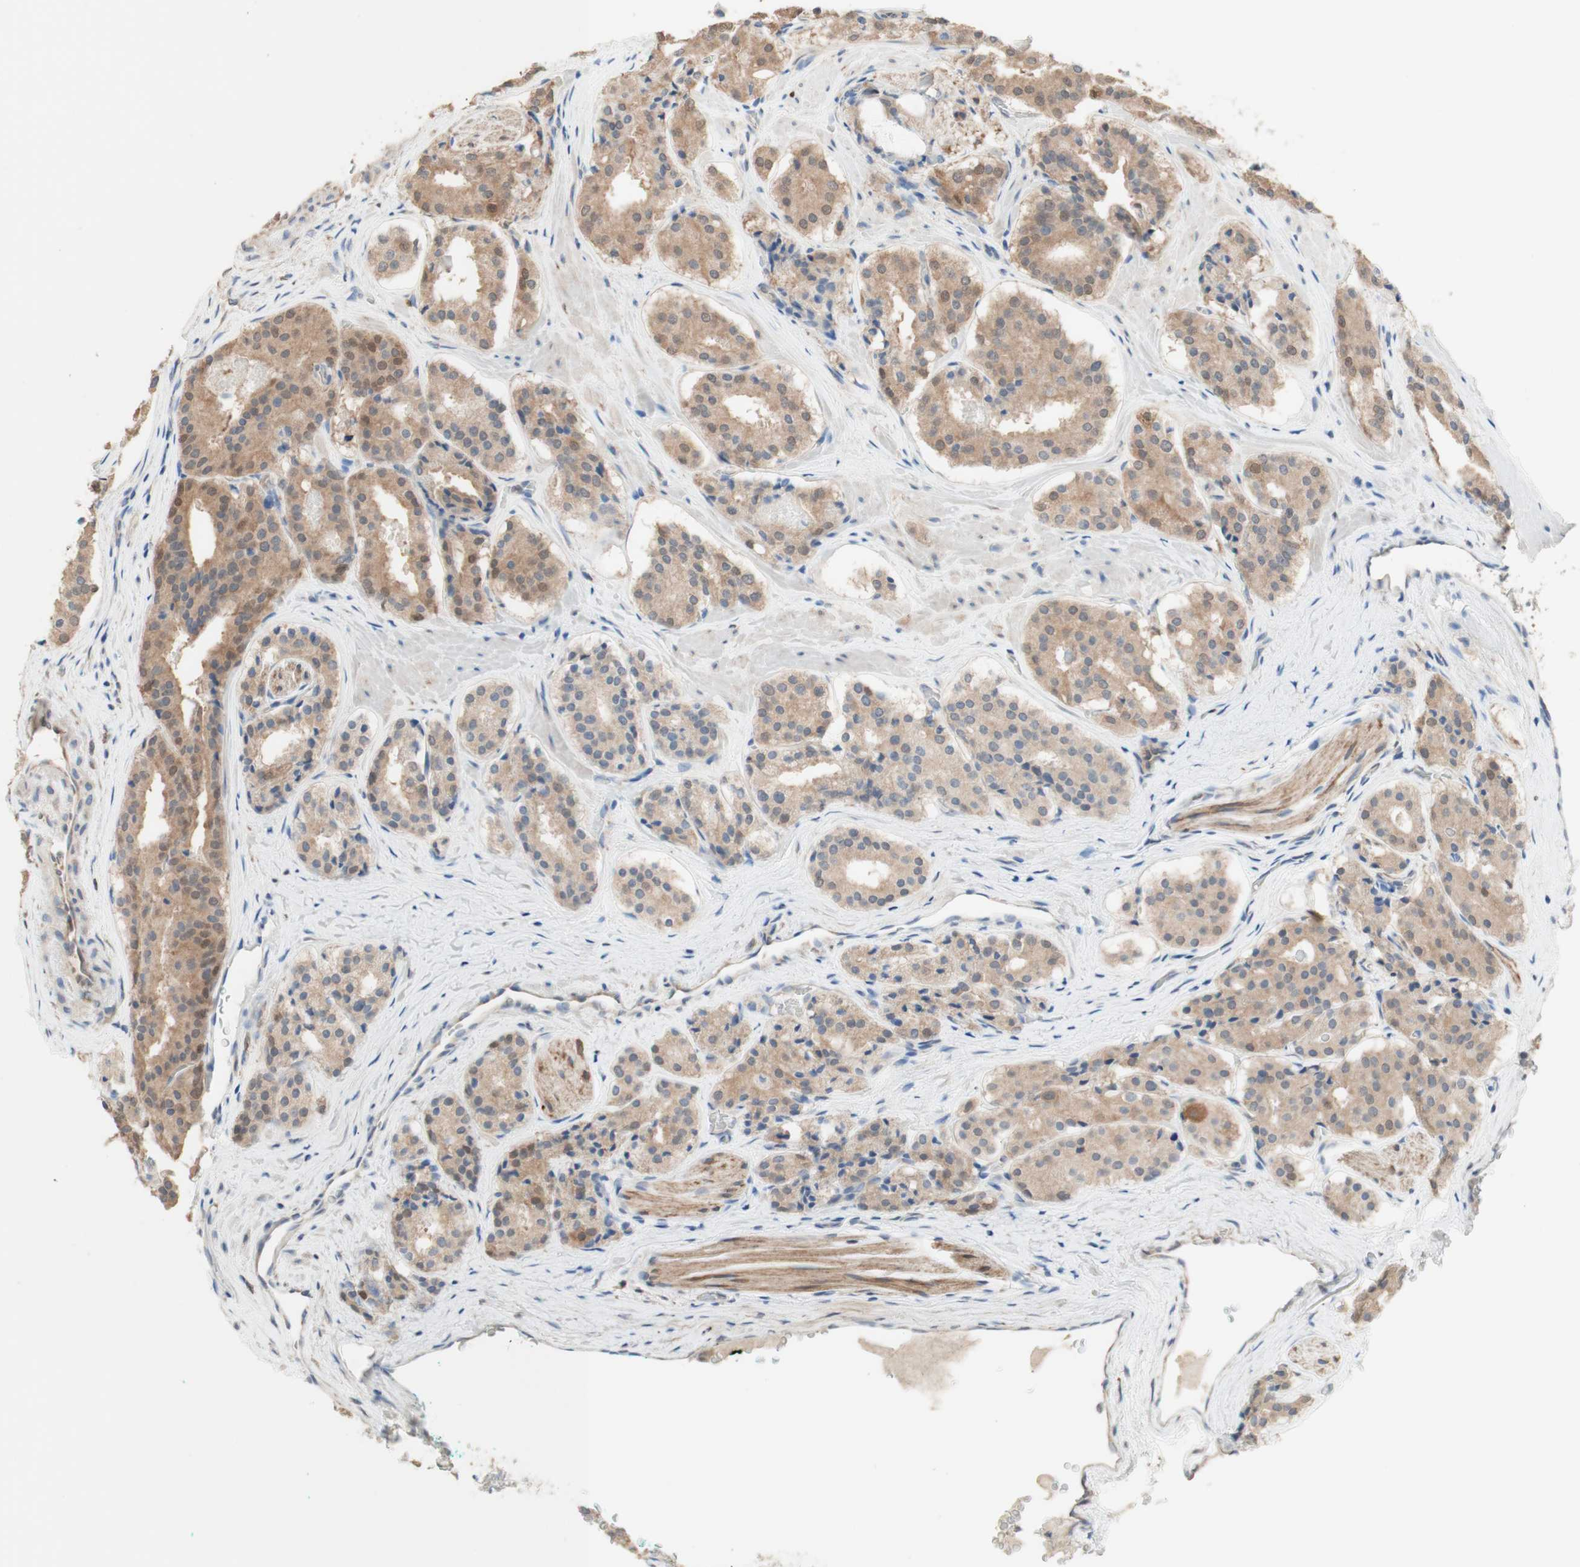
{"staining": {"intensity": "moderate", "quantity": ">75%", "location": "cytoplasmic/membranous"}, "tissue": "prostate cancer", "cell_type": "Tumor cells", "image_type": "cancer", "snomed": [{"axis": "morphology", "description": "Adenocarcinoma, High grade"}, {"axis": "topography", "description": "Prostate"}], "caption": "Human prostate cancer stained with a brown dye exhibits moderate cytoplasmic/membranous positive staining in about >75% of tumor cells.", "gene": "COMT", "patient": {"sex": "male", "age": 60}}